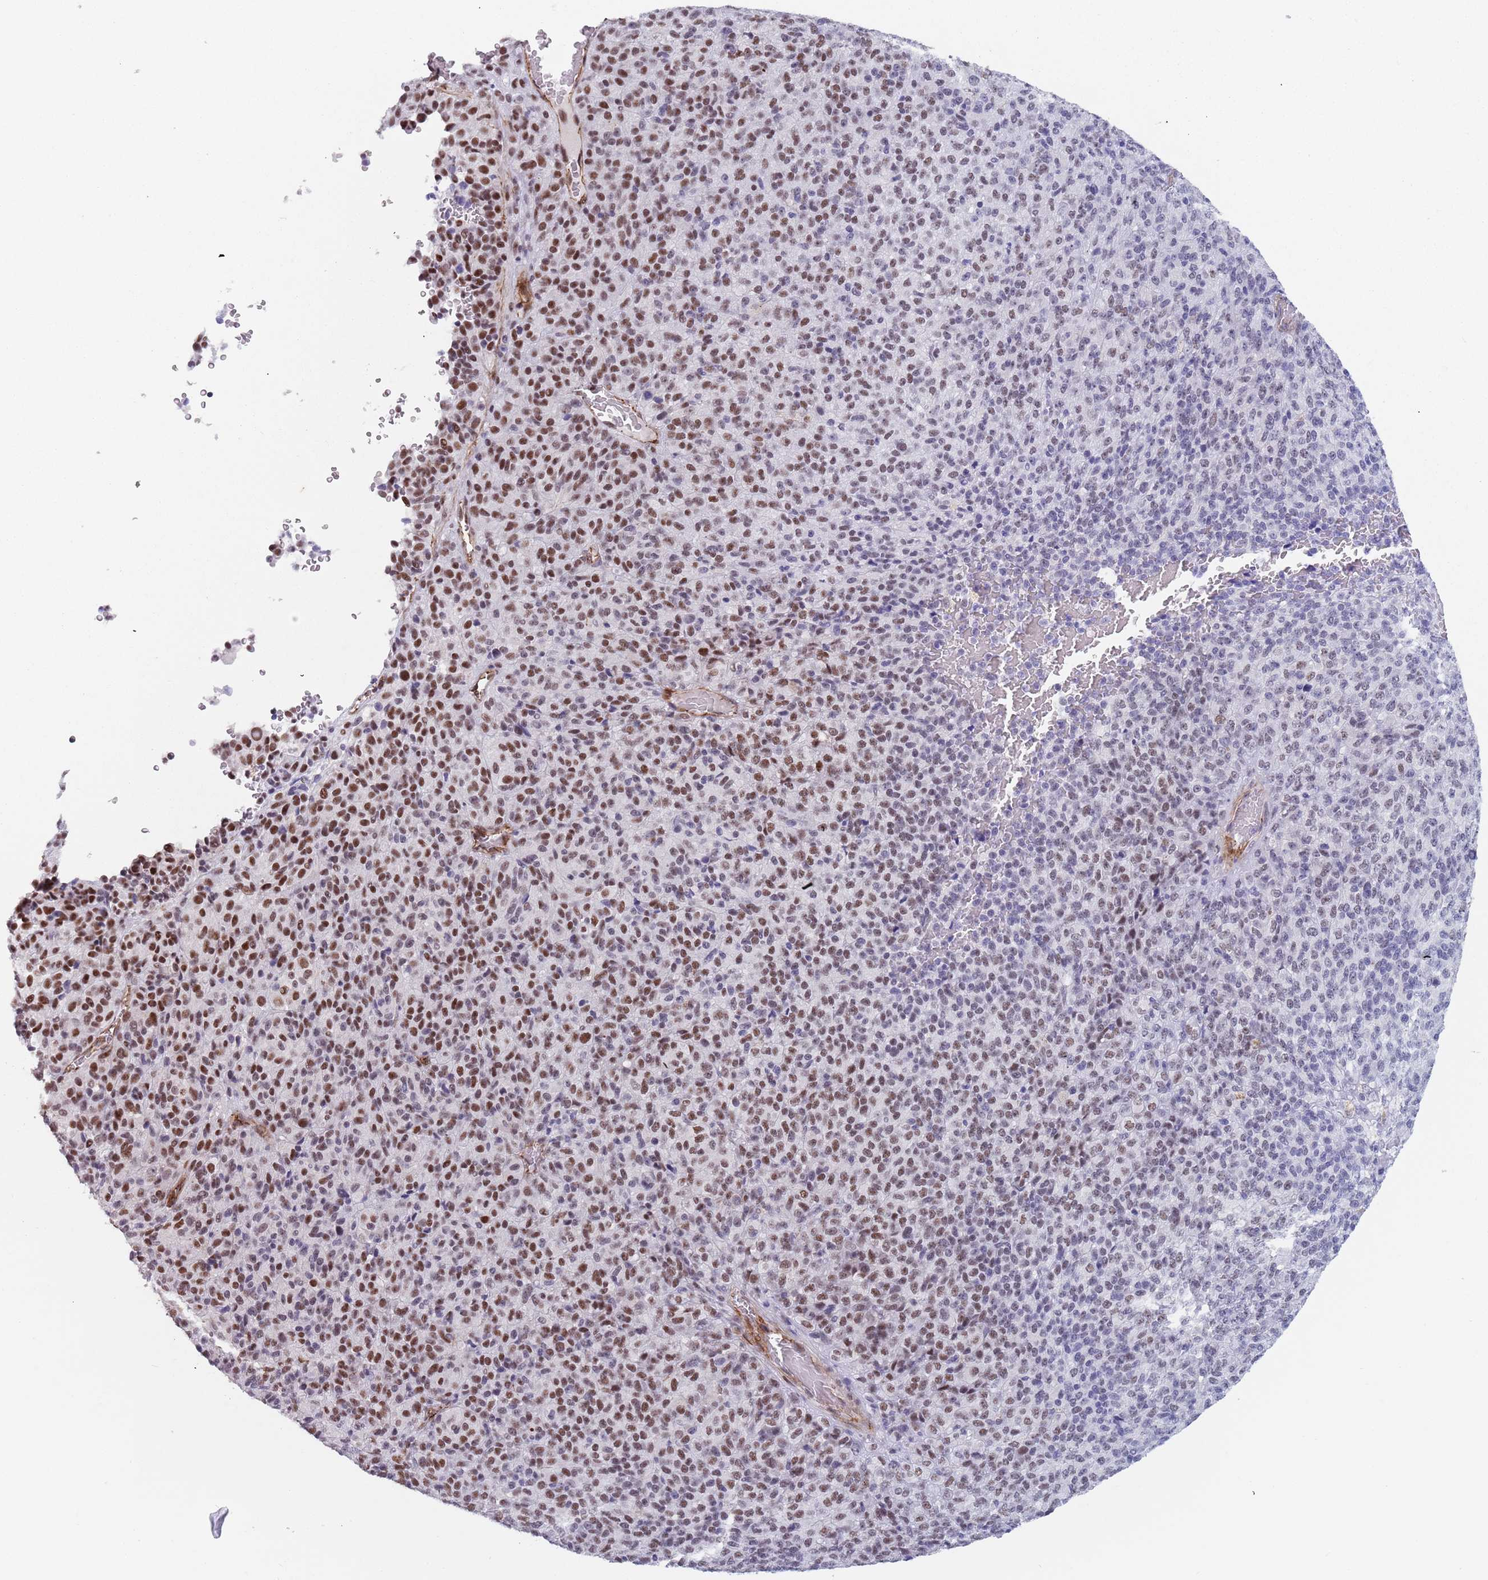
{"staining": {"intensity": "moderate", "quantity": "25%-75%", "location": "nuclear"}, "tissue": "melanoma", "cell_type": "Tumor cells", "image_type": "cancer", "snomed": [{"axis": "morphology", "description": "Malignant melanoma, Metastatic site"}, {"axis": "topography", "description": "Brain"}], "caption": "Moderate nuclear expression for a protein is seen in approximately 25%-75% of tumor cells of melanoma using immunohistochemistry (IHC).", "gene": "OR5A2", "patient": {"sex": "female", "age": 56}}